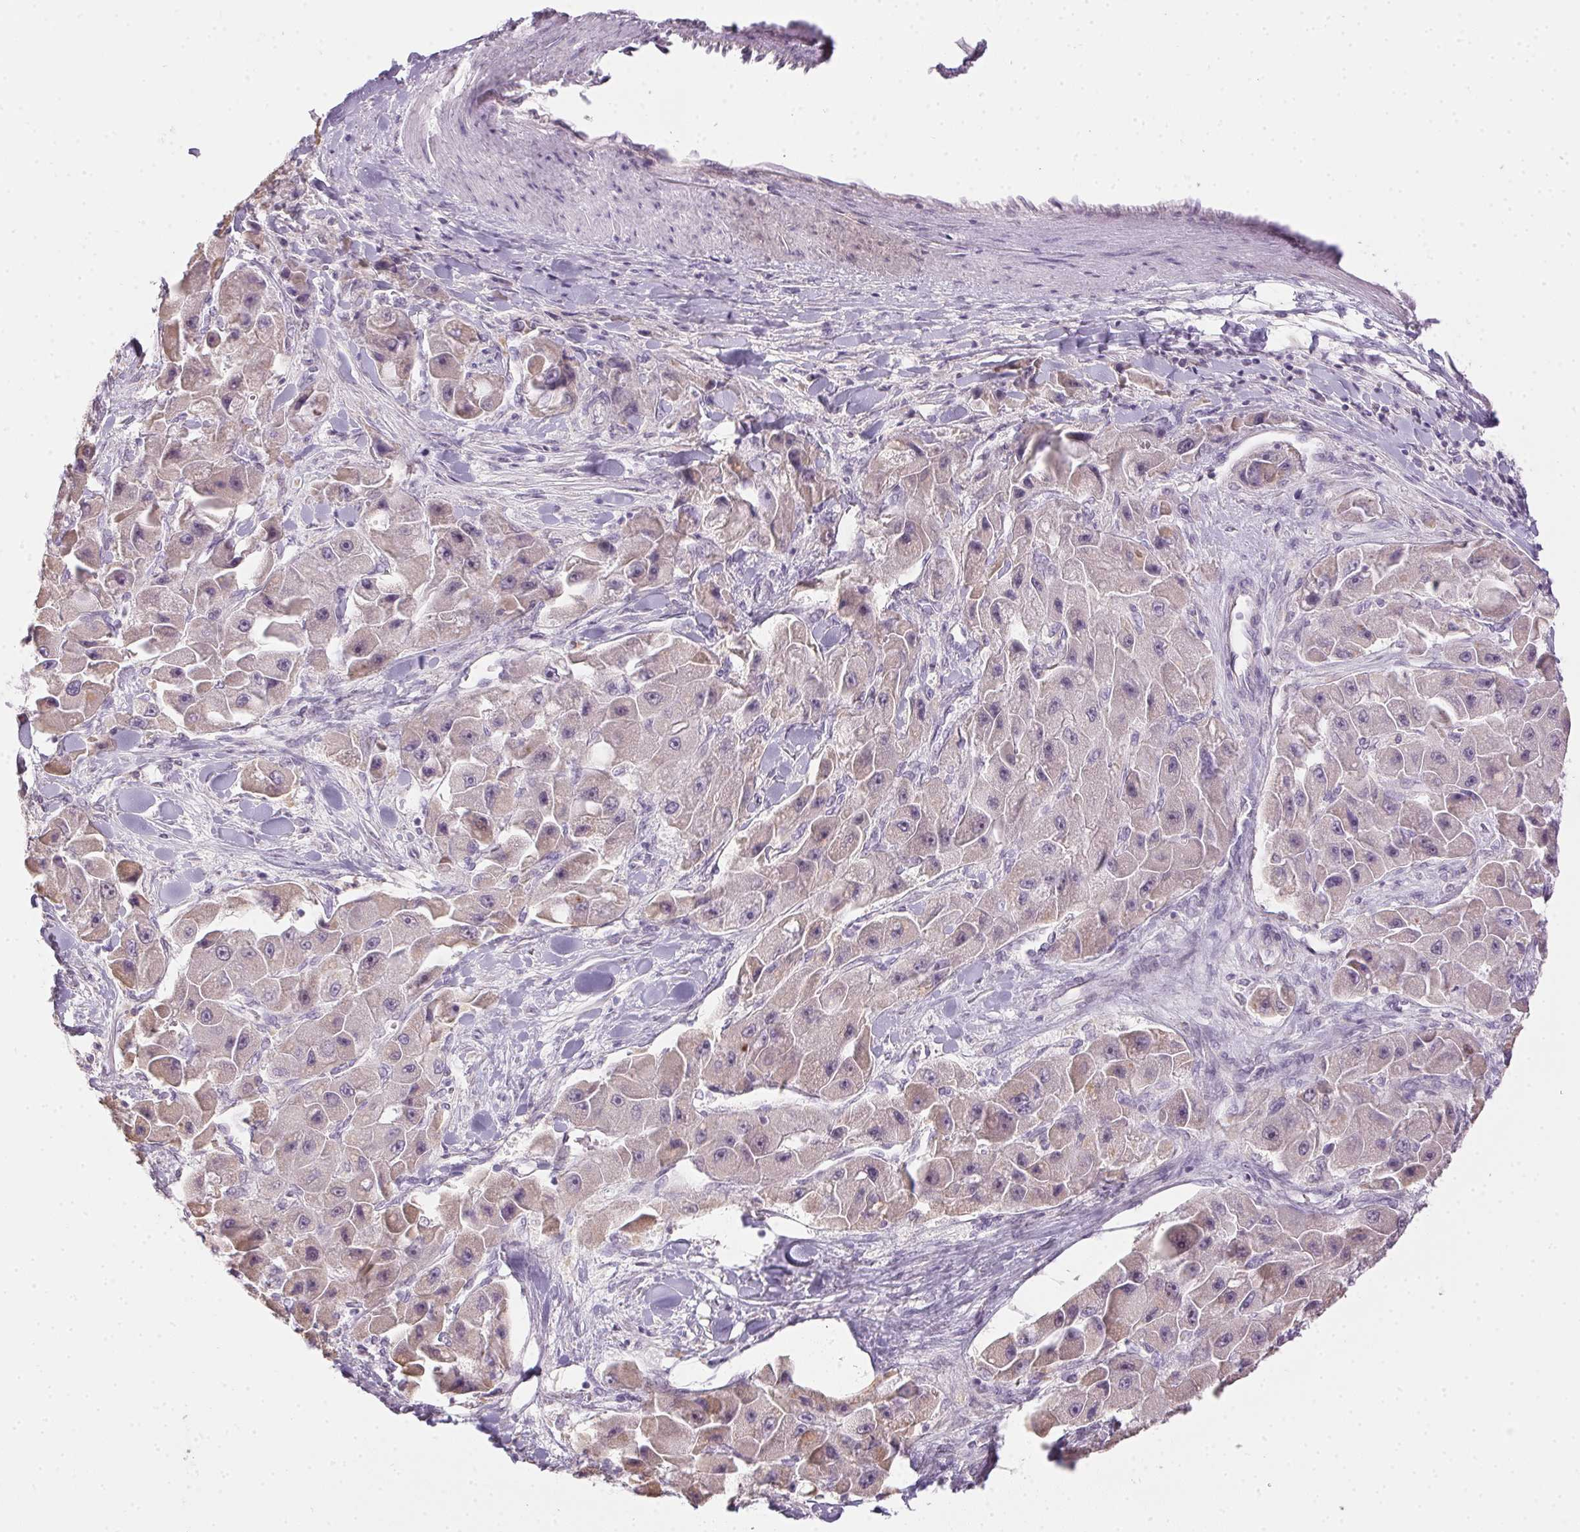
{"staining": {"intensity": "weak", "quantity": "25%-75%", "location": "cytoplasmic/membranous"}, "tissue": "liver cancer", "cell_type": "Tumor cells", "image_type": "cancer", "snomed": [{"axis": "morphology", "description": "Carcinoma, Hepatocellular, NOS"}, {"axis": "topography", "description": "Liver"}], "caption": "This histopathology image reveals liver cancer (hepatocellular carcinoma) stained with IHC to label a protein in brown. The cytoplasmic/membranous of tumor cells show weak positivity for the protein. Nuclei are counter-stained blue.", "gene": "CTCFL", "patient": {"sex": "male", "age": 24}}